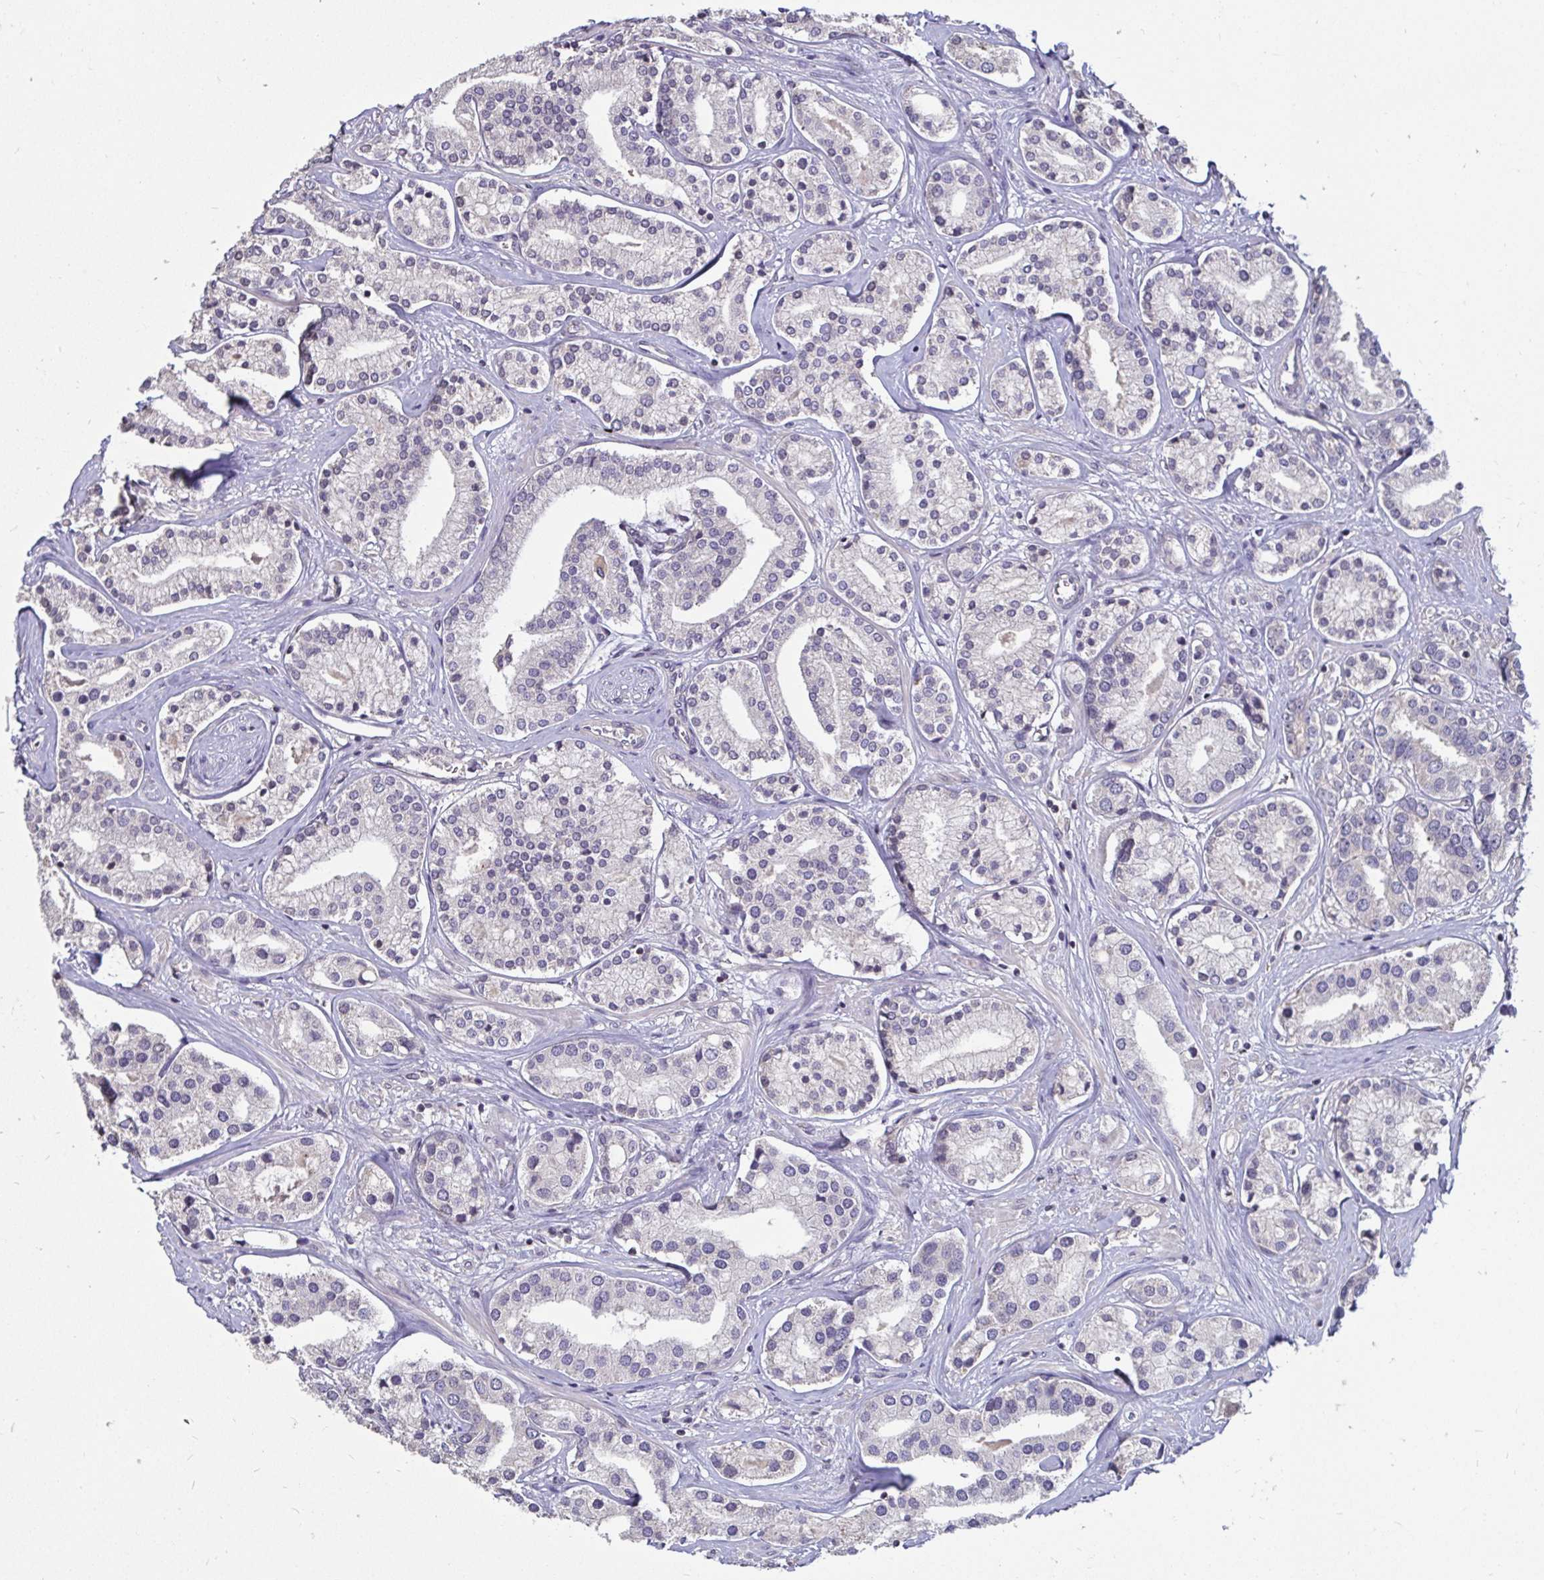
{"staining": {"intensity": "negative", "quantity": "none", "location": "none"}, "tissue": "prostate cancer", "cell_type": "Tumor cells", "image_type": "cancer", "snomed": [{"axis": "morphology", "description": "Adenocarcinoma, High grade"}, {"axis": "topography", "description": "Prostate"}], "caption": "Immunohistochemical staining of human prostate cancer (adenocarcinoma (high-grade)) shows no significant staining in tumor cells.", "gene": "ANLN", "patient": {"sex": "male", "age": 58}}